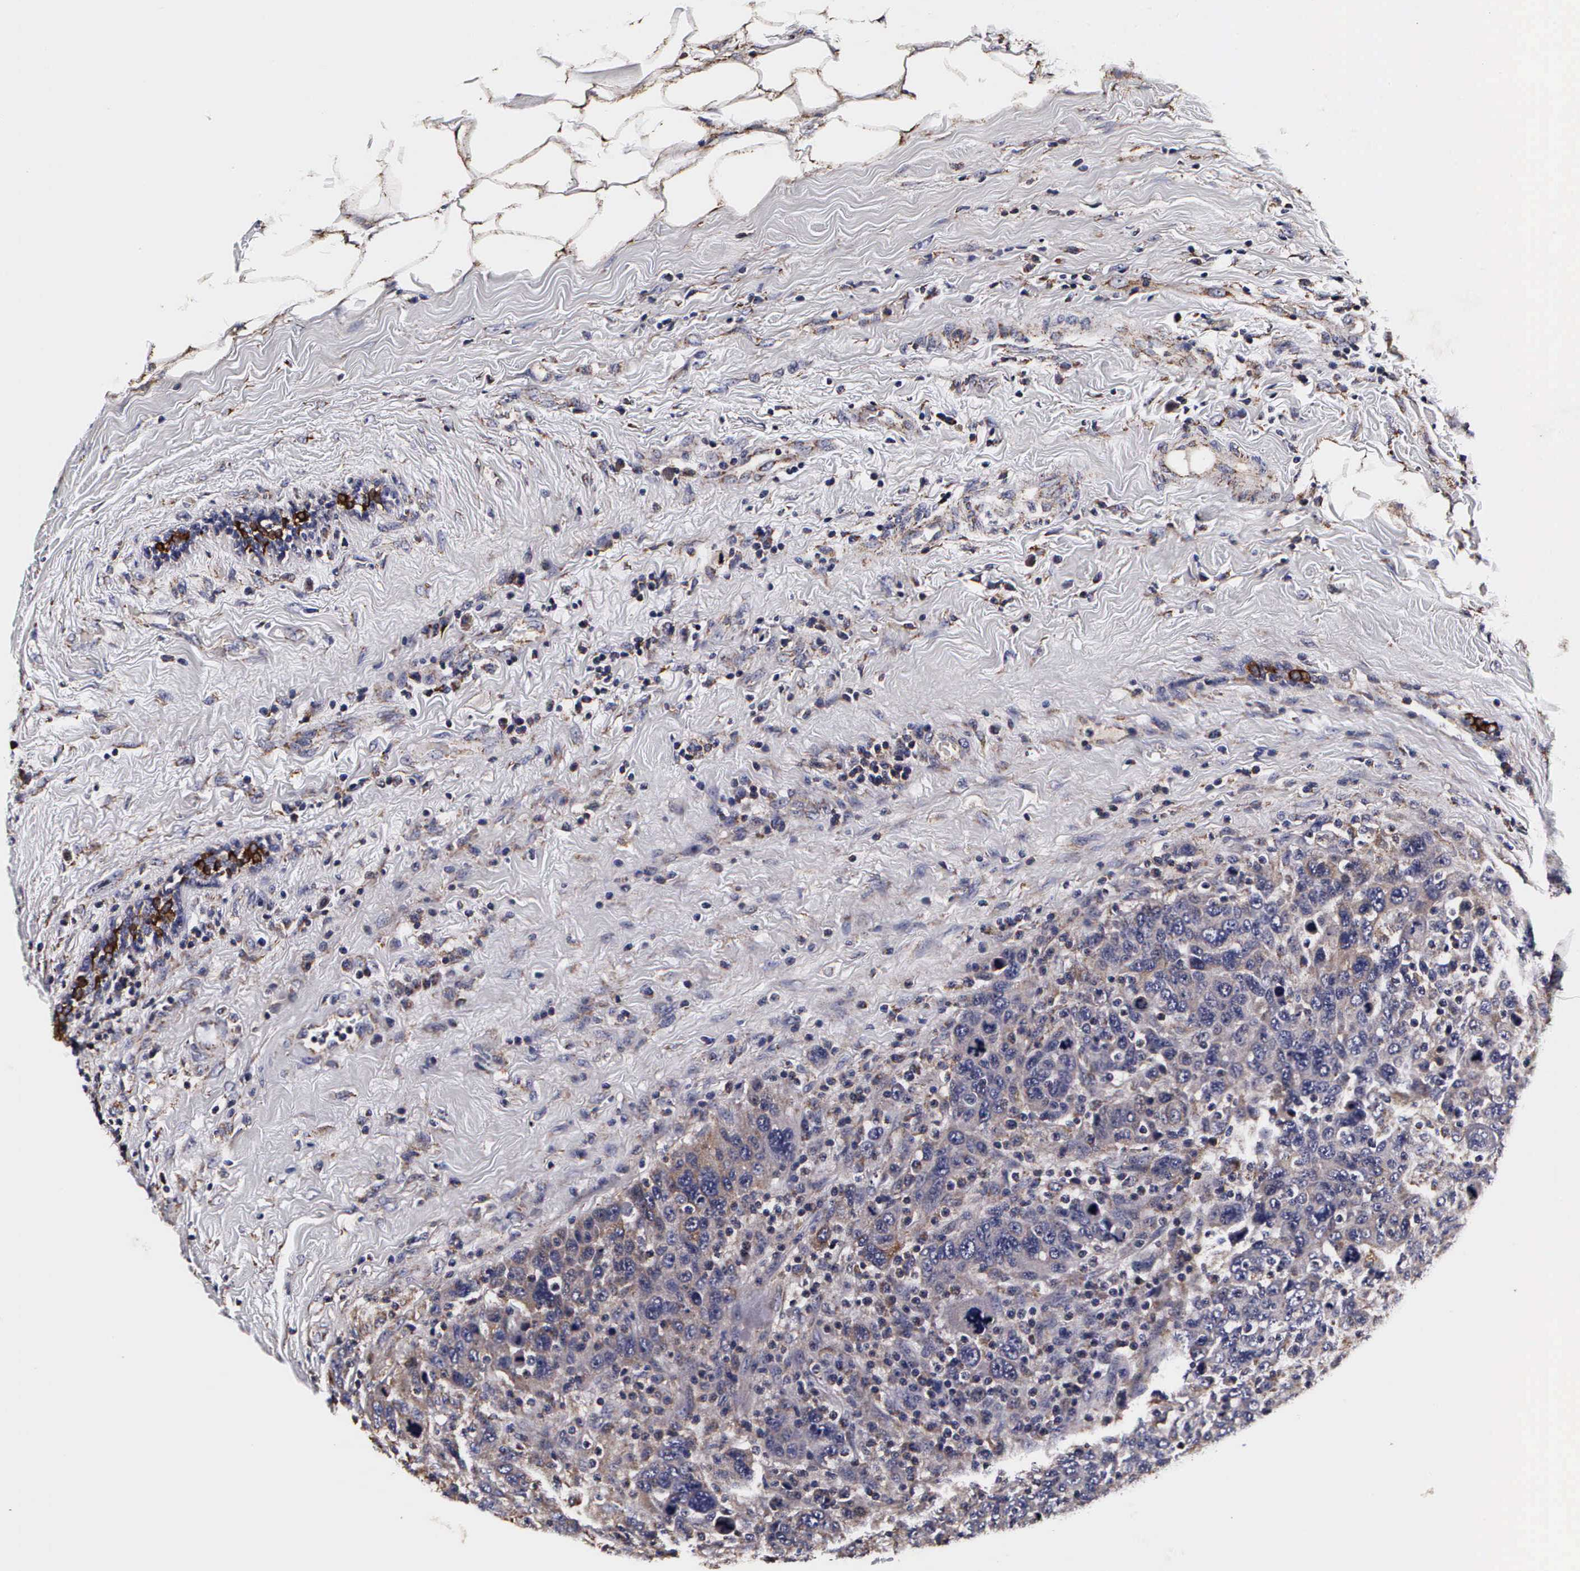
{"staining": {"intensity": "weak", "quantity": "25%-75%", "location": "cytoplasmic/membranous"}, "tissue": "breast cancer", "cell_type": "Tumor cells", "image_type": "cancer", "snomed": [{"axis": "morphology", "description": "Duct carcinoma"}, {"axis": "topography", "description": "Breast"}], "caption": "The micrograph shows staining of breast cancer (infiltrating ductal carcinoma), revealing weak cytoplasmic/membranous protein staining (brown color) within tumor cells.", "gene": "PSMA3", "patient": {"sex": "female", "age": 37}}